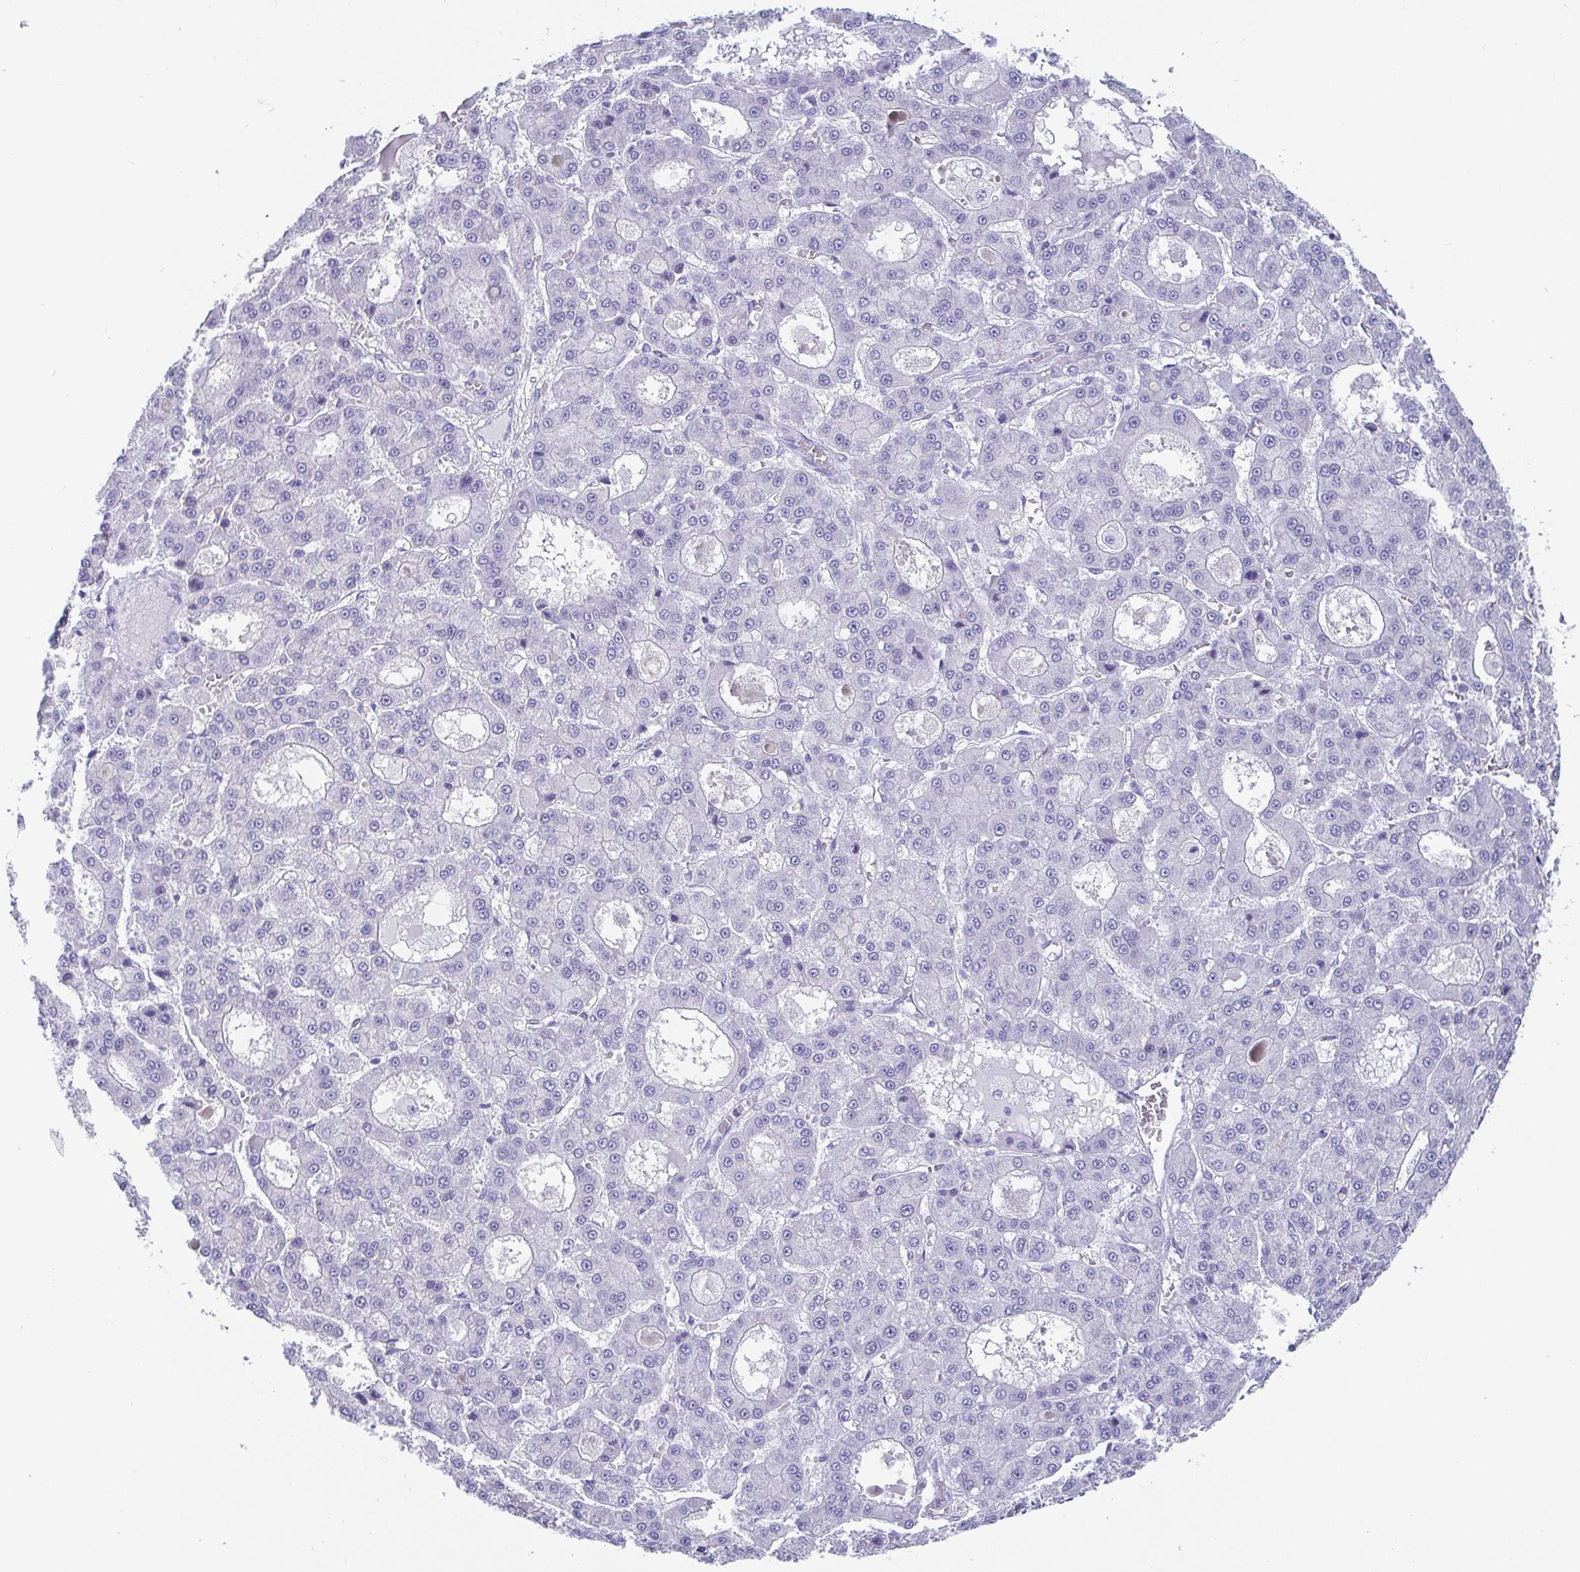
{"staining": {"intensity": "negative", "quantity": "none", "location": "none"}, "tissue": "liver cancer", "cell_type": "Tumor cells", "image_type": "cancer", "snomed": [{"axis": "morphology", "description": "Carcinoma, Hepatocellular, NOS"}, {"axis": "topography", "description": "Liver"}], "caption": "Tumor cells show no significant protein expression in liver hepatocellular carcinoma. (Stains: DAB IHC with hematoxylin counter stain, Microscopy: brightfield microscopy at high magnification).", "gene": "SCGN", "patient": {"sex": "male", "age": 70}}